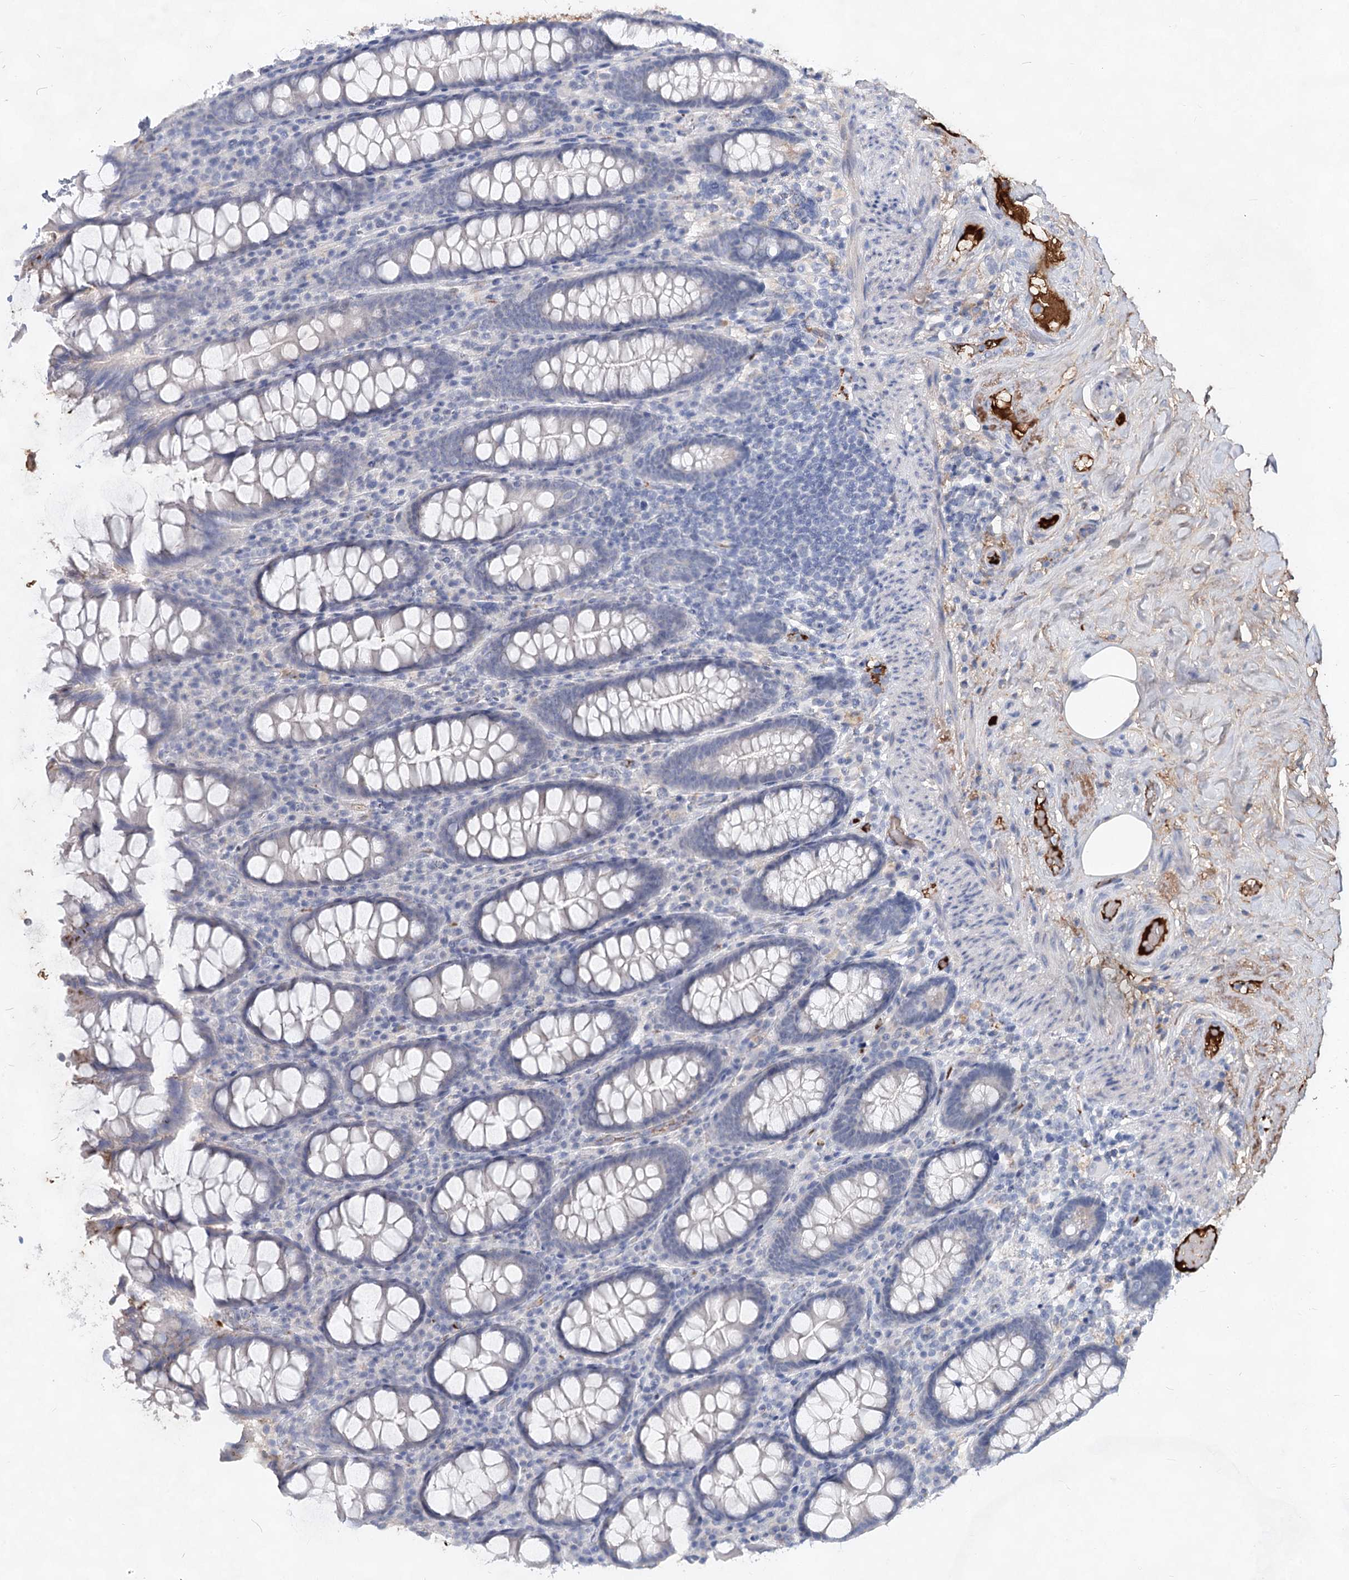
{"staining": {"intensity": "negative", "quantity": "none", "location": "none"}, "tissue": "colon", "cell_type": "Endothelial cells", "image_type": "normal", "snomed": [{"axis": "morphology", "description": "Normal tissue, NOS"}, {"axis": "topography", "description": "Colon"}], "caption": "Endothelial cells are negative for brown protein staining in normal colon. (Stains: DAB (3,3'-diaminobenzidine) immunohistochemistry with hematoxylin counter stain, Microscopy: brightfield microscopy at high magnification).", "gene": "TASOR2", "patient": {"sex": "female", "age": 79}}